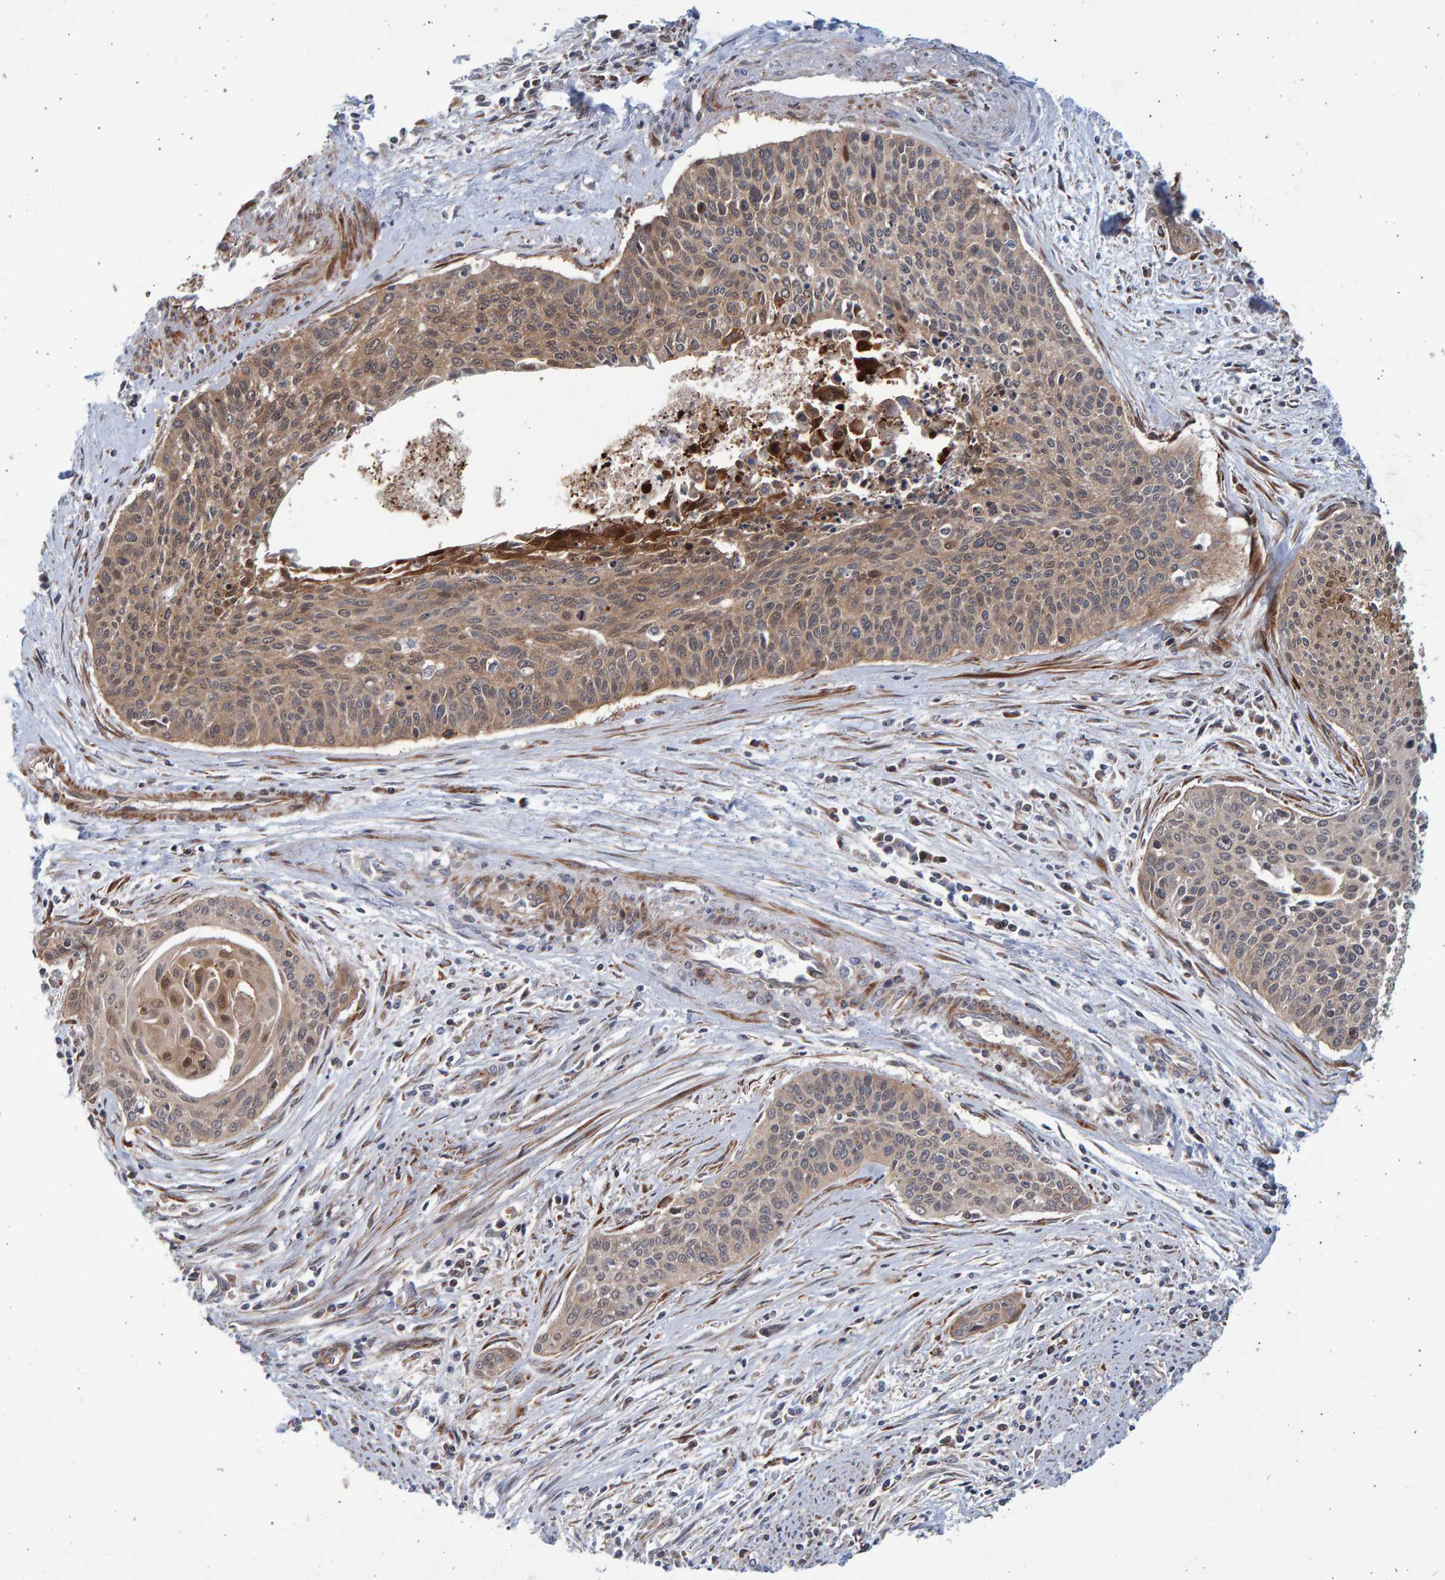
{"staining": {"intensity": "moderate", "quantity": ">75%", "location": "cytoplasmic/membranous"}, "tissue": "cervical cancer", "cell_type": "Tumor cells", "image_type": "cancer", "snomed": [{"axis": "morphology", "description": "Squamous cell carcinoma, NOS"}, {"axis": "topography", "description": "Cervix"}], "caption": "DAB immunohistochemical staining of human cervical cancer (squamous cell carcinoma) displays moderate cytoplasmic/membranous protein positivity in about >75% of tumor cells.", "gene": "LRBA", "patient": {"sex": "female", "age": 55}}